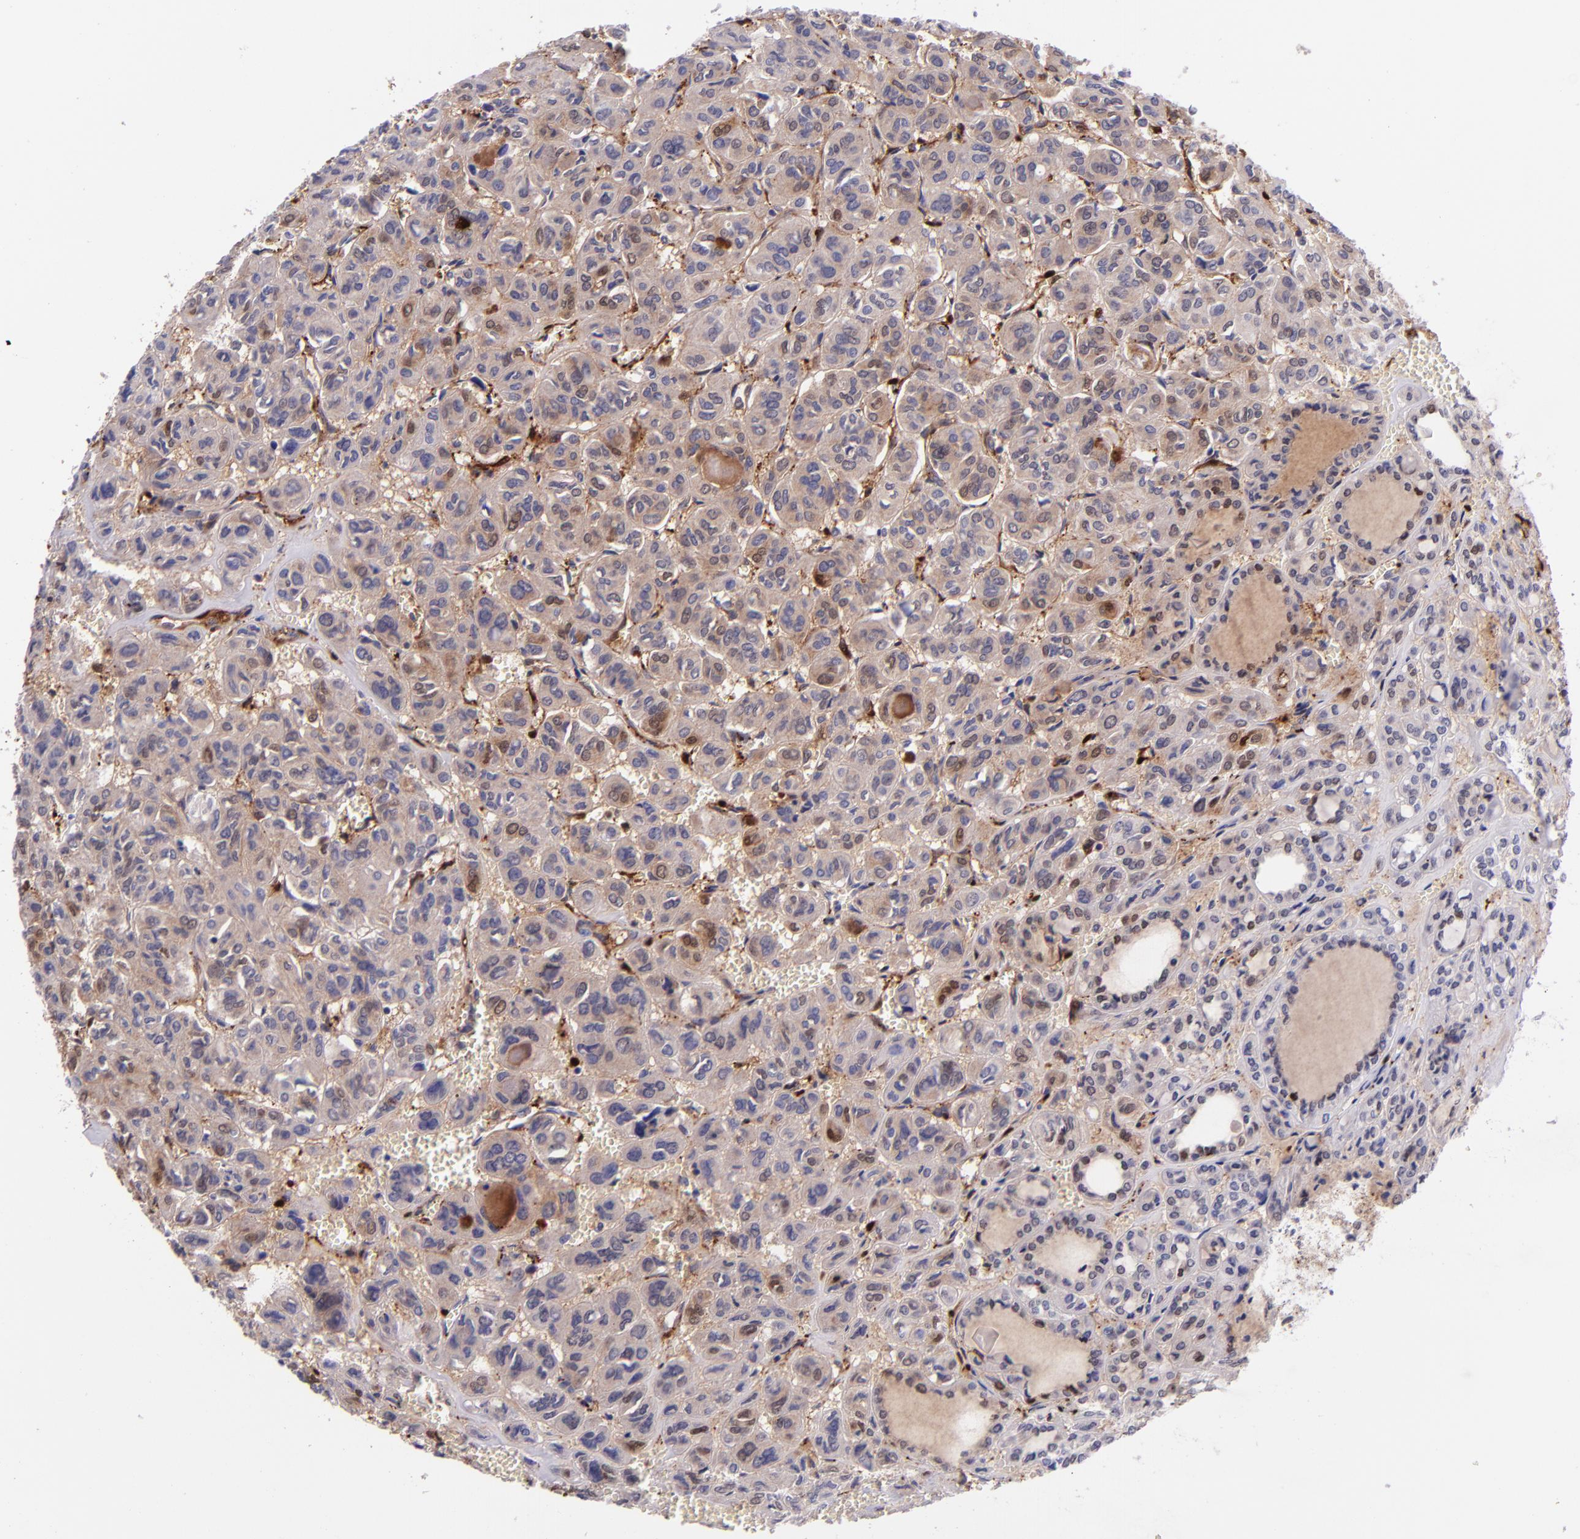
{"staining": {"intensity": "moderate", "quantity": "25%-75%", "location": "cytoplasmic/membranous"}, "tissue": "thyroid cancer", "cell_type": "Tumor cells", "image_type": "cancer", "snomed": [{"axis": "morphology", "description": "Follicular adenoma carcinoma, NOS"}, {"axis": "topography", "description": "Thyroid gland"}], "caption": "Human thyroid cancer (follicular adenoma carcinoma) stained with a protein marker reveals moderate staining in tumor cells.", "gene": "LGALS1", "patient": {"sex": "female", "age": 71}}